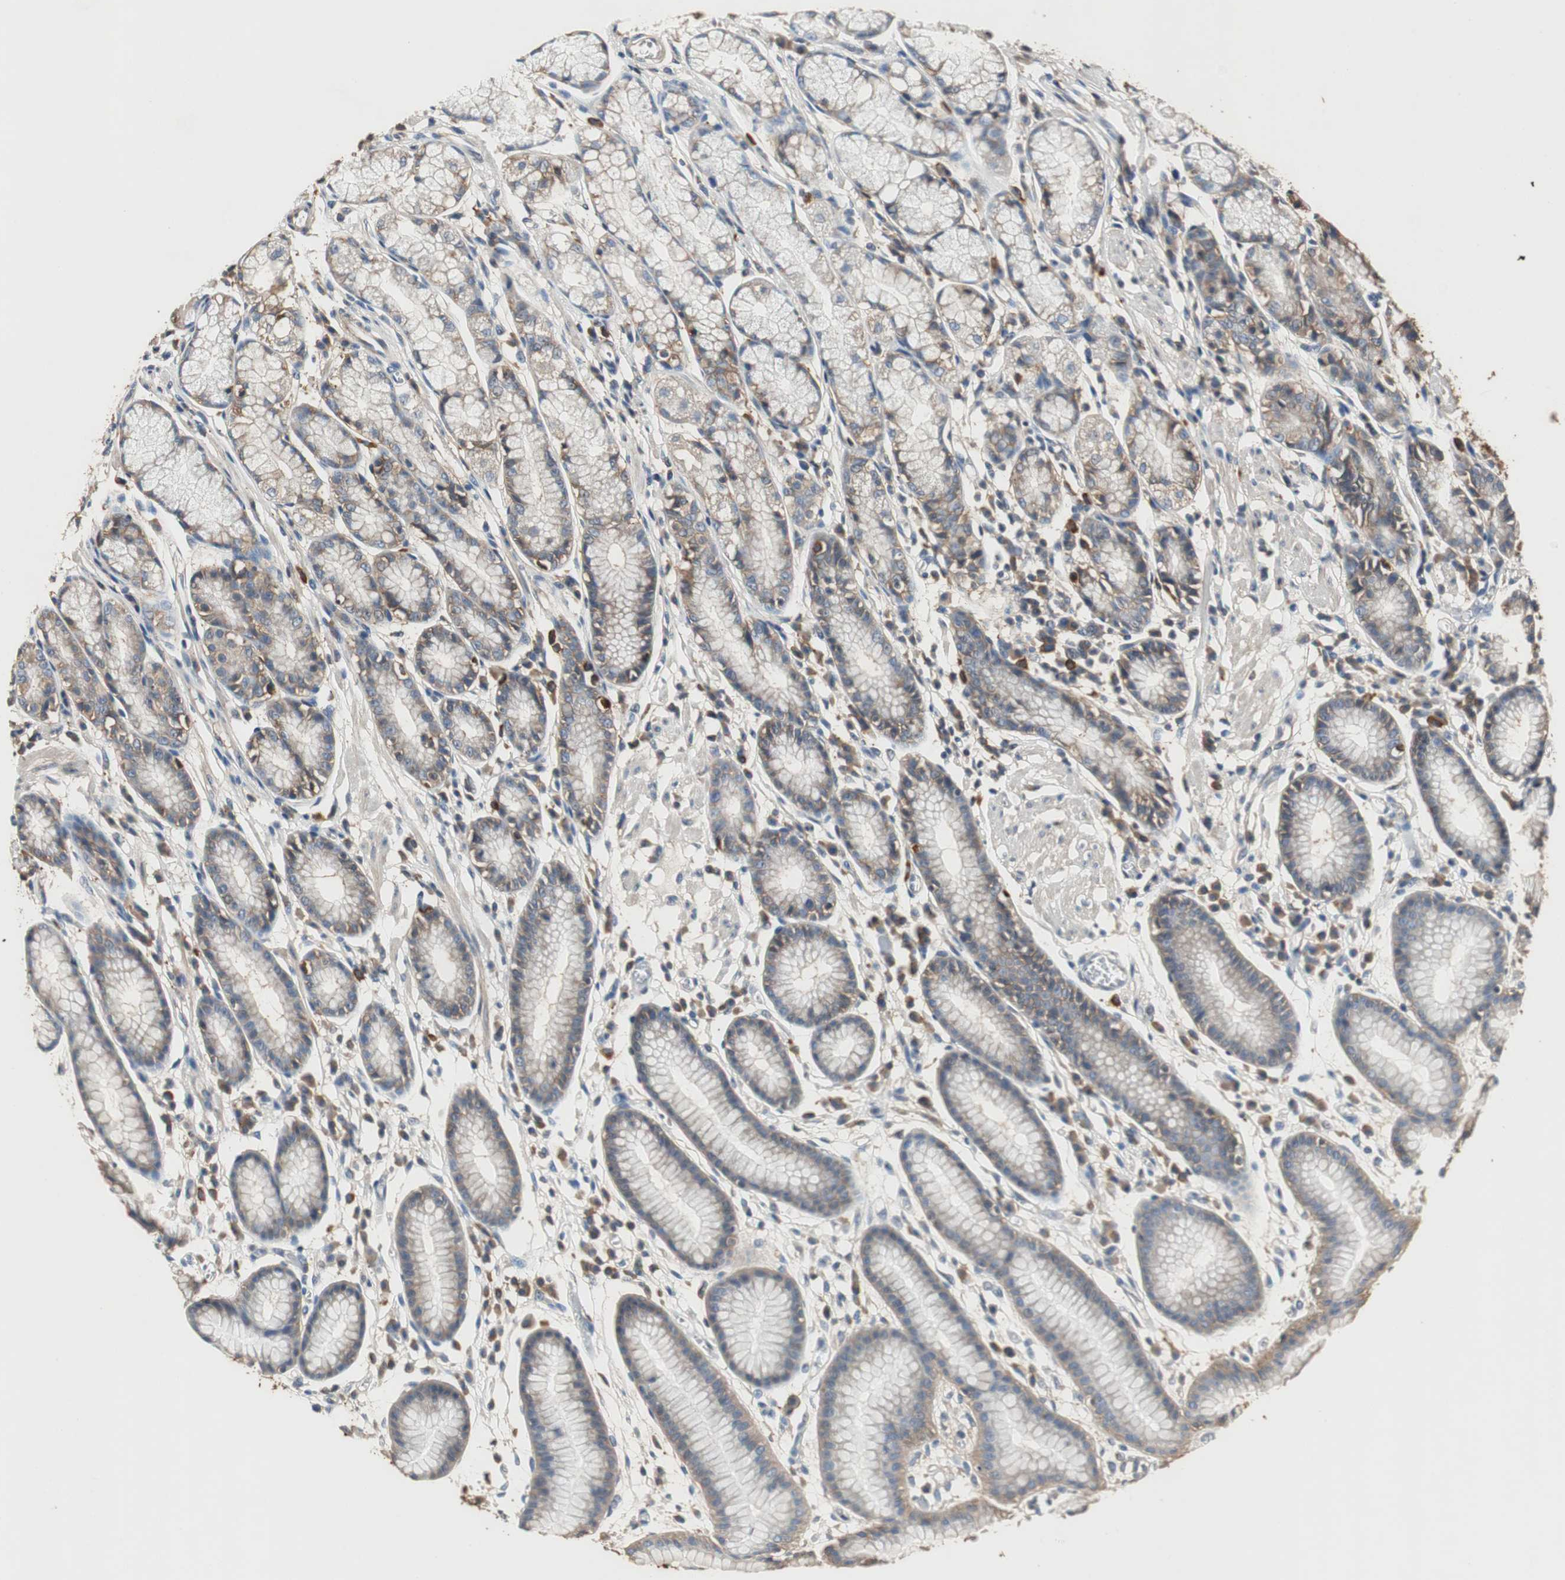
{"staining": {"intensity": "moderate", "quantity": "25%-75%", "location": "cytoplasmic/membranous"}, "tissue": "stomach", "cell_type": "Glandular cells", "image_type": "normal", "snomed": [{"axis": "morphology", "description": "Normal tissue, NOS"}, {"axis": "morphology", "description": "Inflammation, NOS"}, {"axis": "topography", "description": "Stomach, lower"}], "caption": "This image exhibits benign stomach stained with immunohistochemistry (IHC) to label a protein in brown. The cytoplasmic/membranous of glandular cells show moderate positivity for the protein. Nuclei are counter-stained blue.", "gene": "TNFRSF14", "patient": {"sex": "male", "age": 59}}